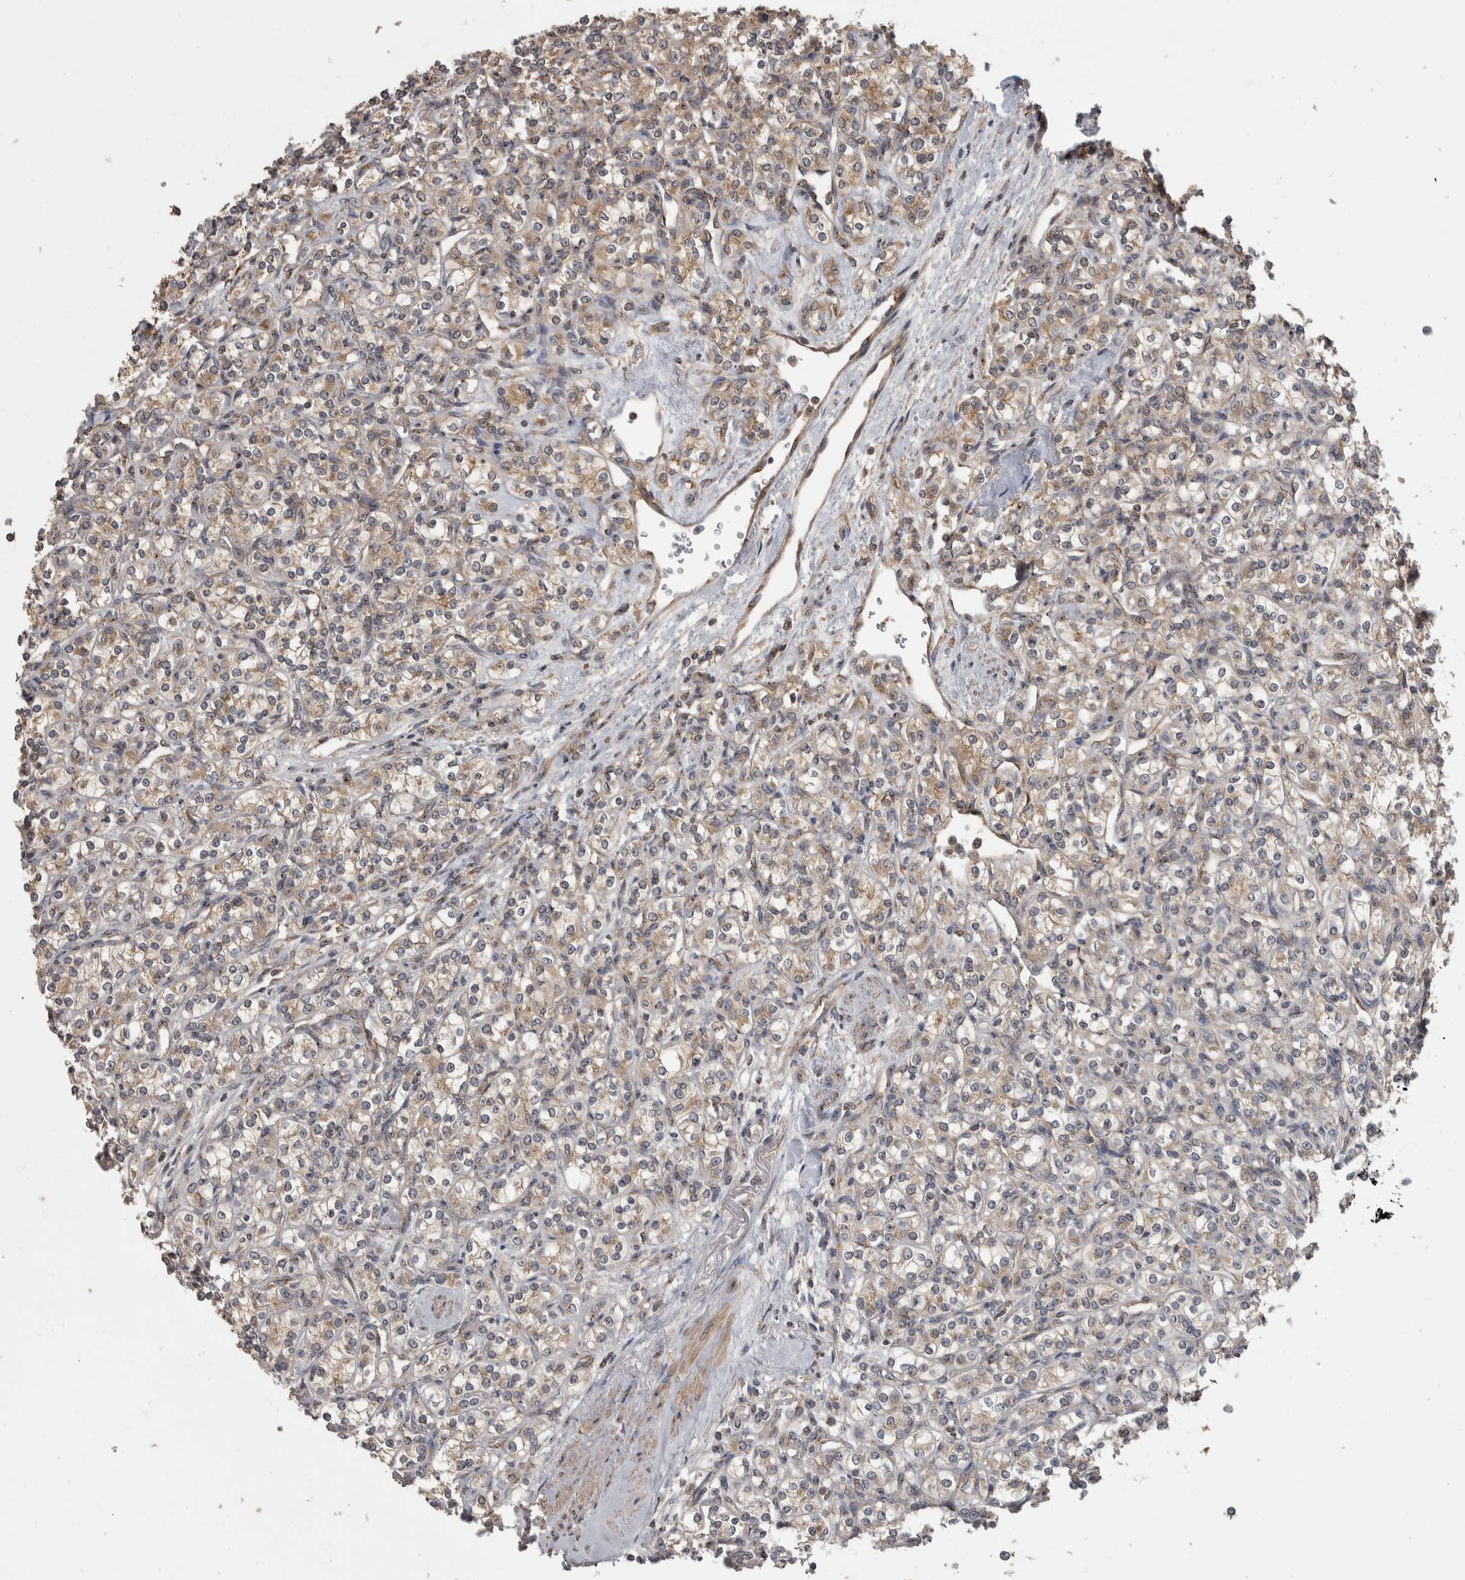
{"staining": {"intensity": "weak", "quantity": "25%-75%", "location": "cytoplasmic/membranous"}, "tissue": "renal cancer", "cell_type": "Tumor cells", "image_type": "cancer", "snomed": [{"axis": "morphology", "description": "Adenocarcinoma, NOS"}, {"axis": "topography", "description": "Kidney"}], "caption": "High-power microscopy captured an immunohistochemistry micrograph of renal cancer (adenocarcinoma), revealing weak cytoplasmic/membranous positivity in approximately 25%-75% of tumor cells.", "gene": "IFRD1", "patient": {"sex": "male", "age": 77}}